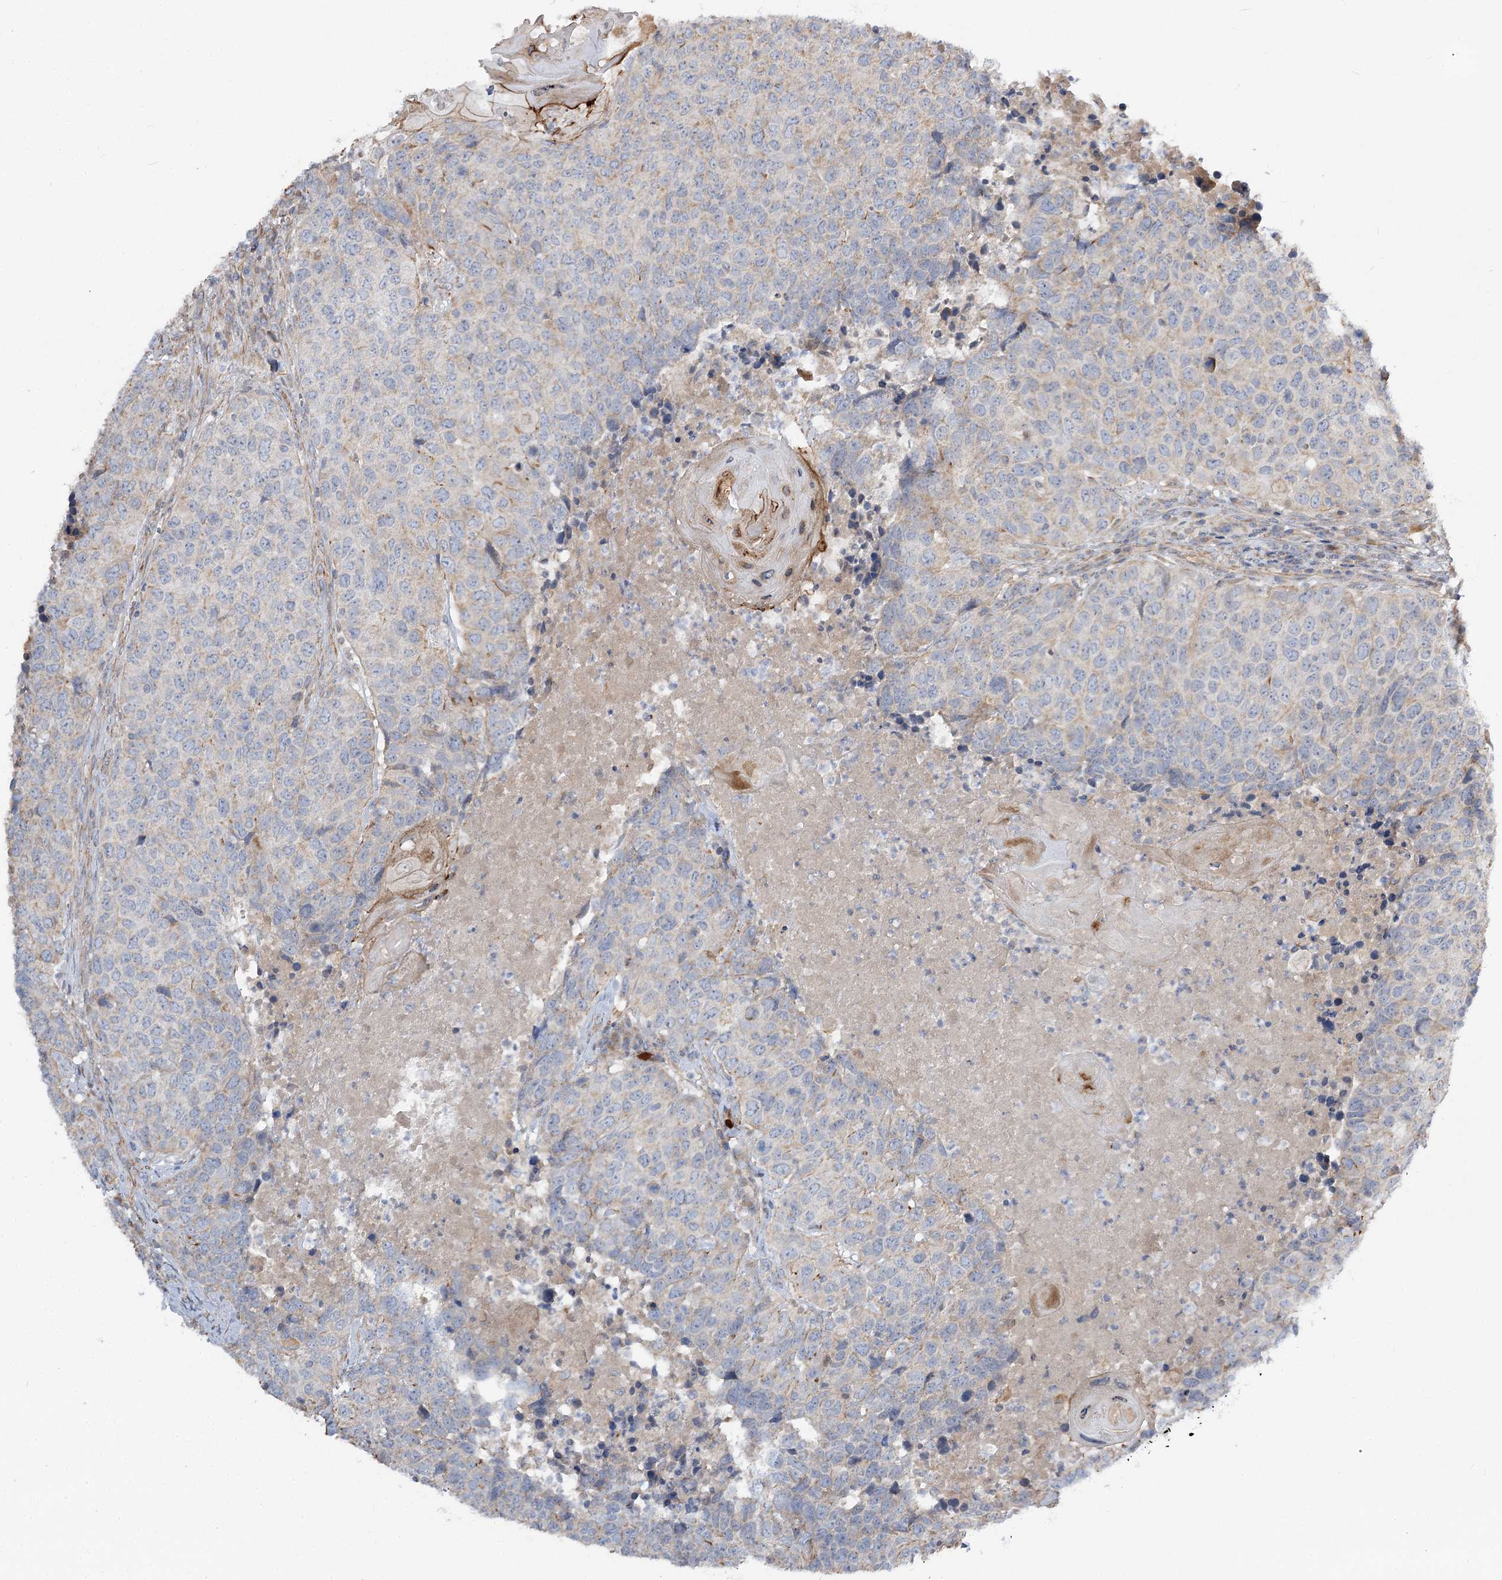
{"staining": {"intensity": "negative", "quantity": "none", "location": "none"}, "tissue": "head and neck cancer", "cell_type": "Tumor cells", "image_type": "cancer", "snomed": [{"axis": "morphology", "description": "Squamous cell carcinoma, NOS"}, {"axis": "topography", "description": "Head-Neck"}], "caption": "Protein analysis of head and neck cancer exhibits no significant expression in tumor cells.", "gene": "KIAA0825", "patient": {"sex": "male", "age": 66}}